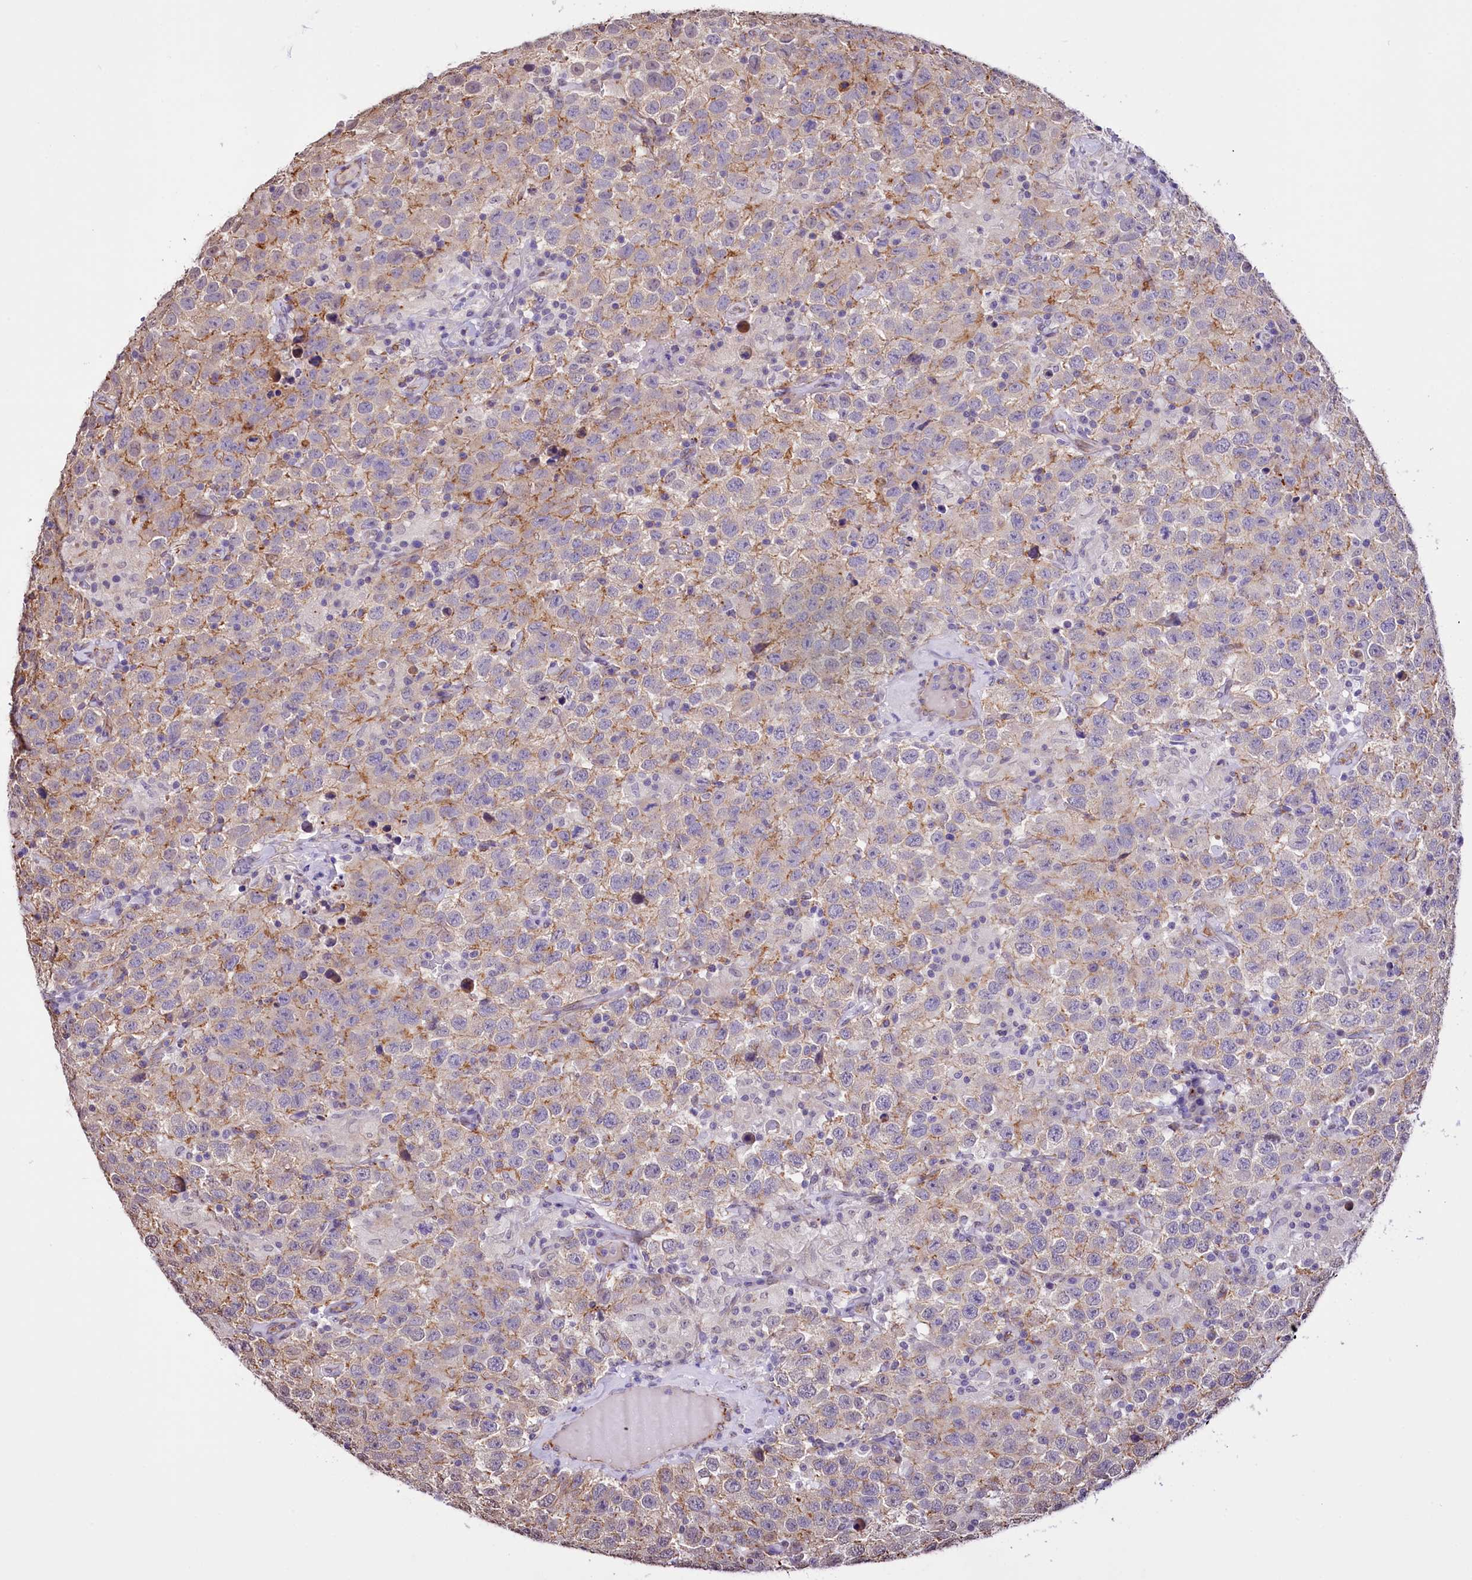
{"staining": {"intensity": "moderate", "quantity": "<25%", "location": "cytoplasmic/membranous"}, "tissue": "testis cancer", "cell_type": "Tumor cells", "image_type": "cancer", "snomed": [{"axis": "morphology", "description": "Seminoma, NOS"}, {"axis": "topography", "description": "Testis"}], "caption": "Seminoma (testis) stained with a protein marker displays moderate staining in tumor cells.", "gene": "ST7", "patient": {"sex": "male", "age": 41}}